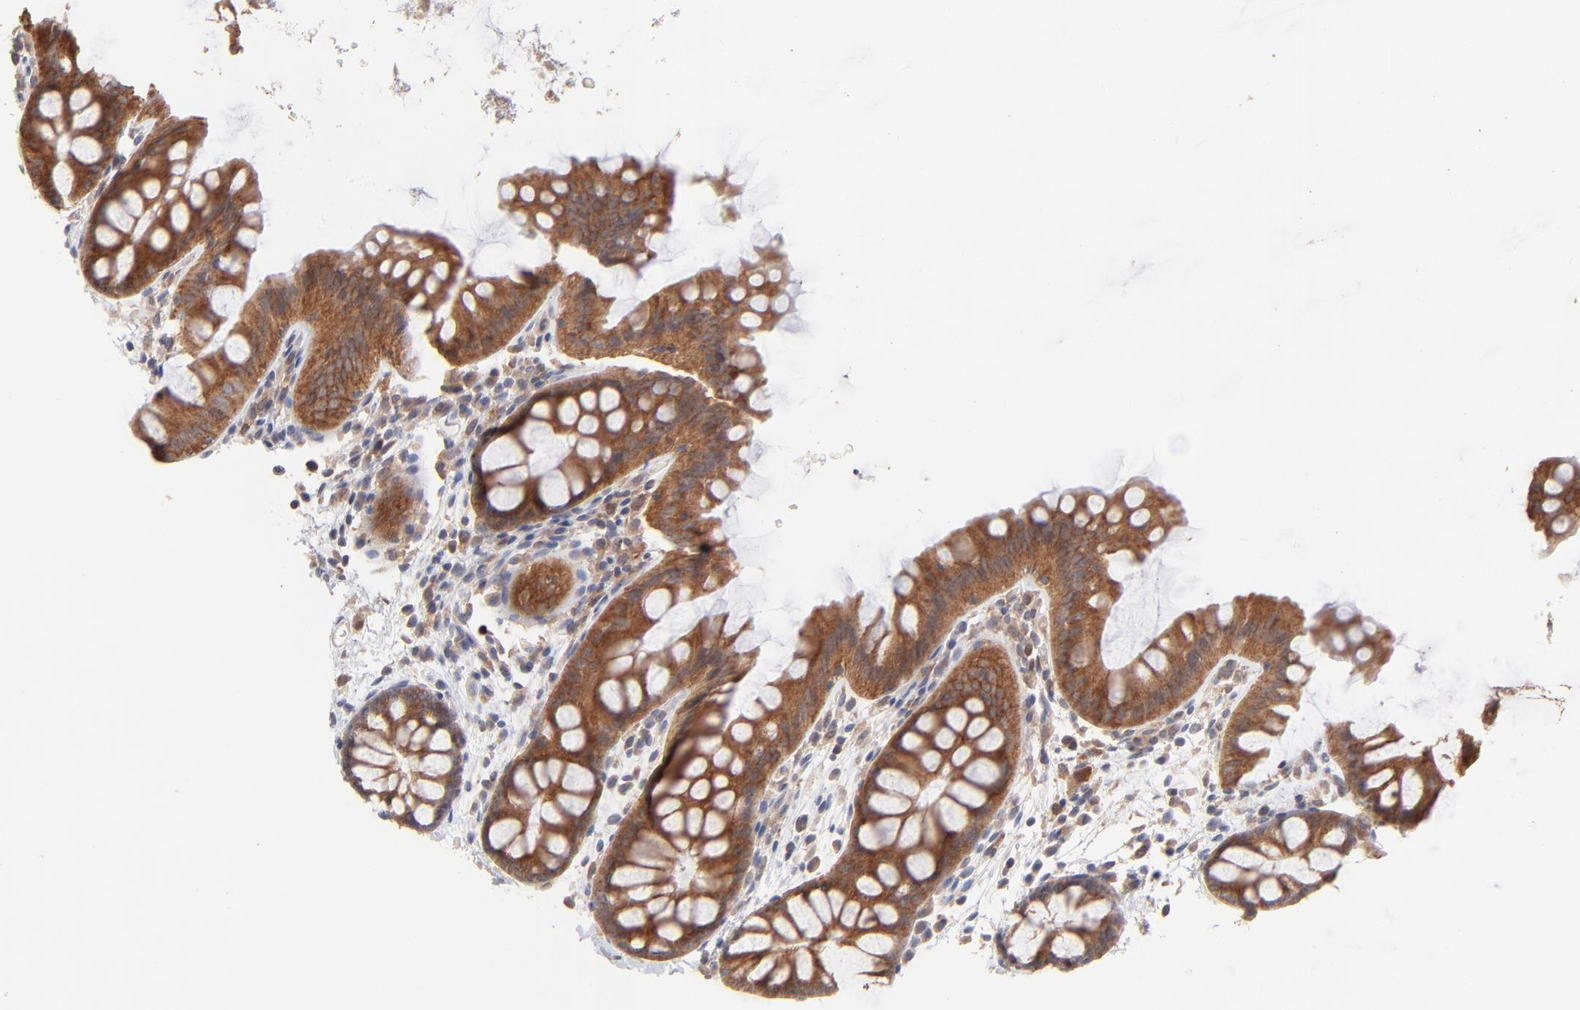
{"staining": {"intensity": "weak", "quantity": ">75%", "location": "cytoplasmic/membranous"}, "tissue": "colon", "cell_type": "Endothelial cells", "image_type": "normal", "snomed": [{"axis": "morphology", "description": "Normal tissue, NOS"}, {"axis": "topography", "description": "Smooth muscle"}, {"axis": "topography", "description": "Colon"}], "caption": "The micrograph exhibits immunohistochemical staining of benign colon. There is weak cytoplasmic/membranous expression is present in about >75% of endothelial cells. The protein is shown in brown color, while the nuclei are stained blue.", "gene": "IVNS1ABP", "patient": {"sex": "male", "age": 67}}